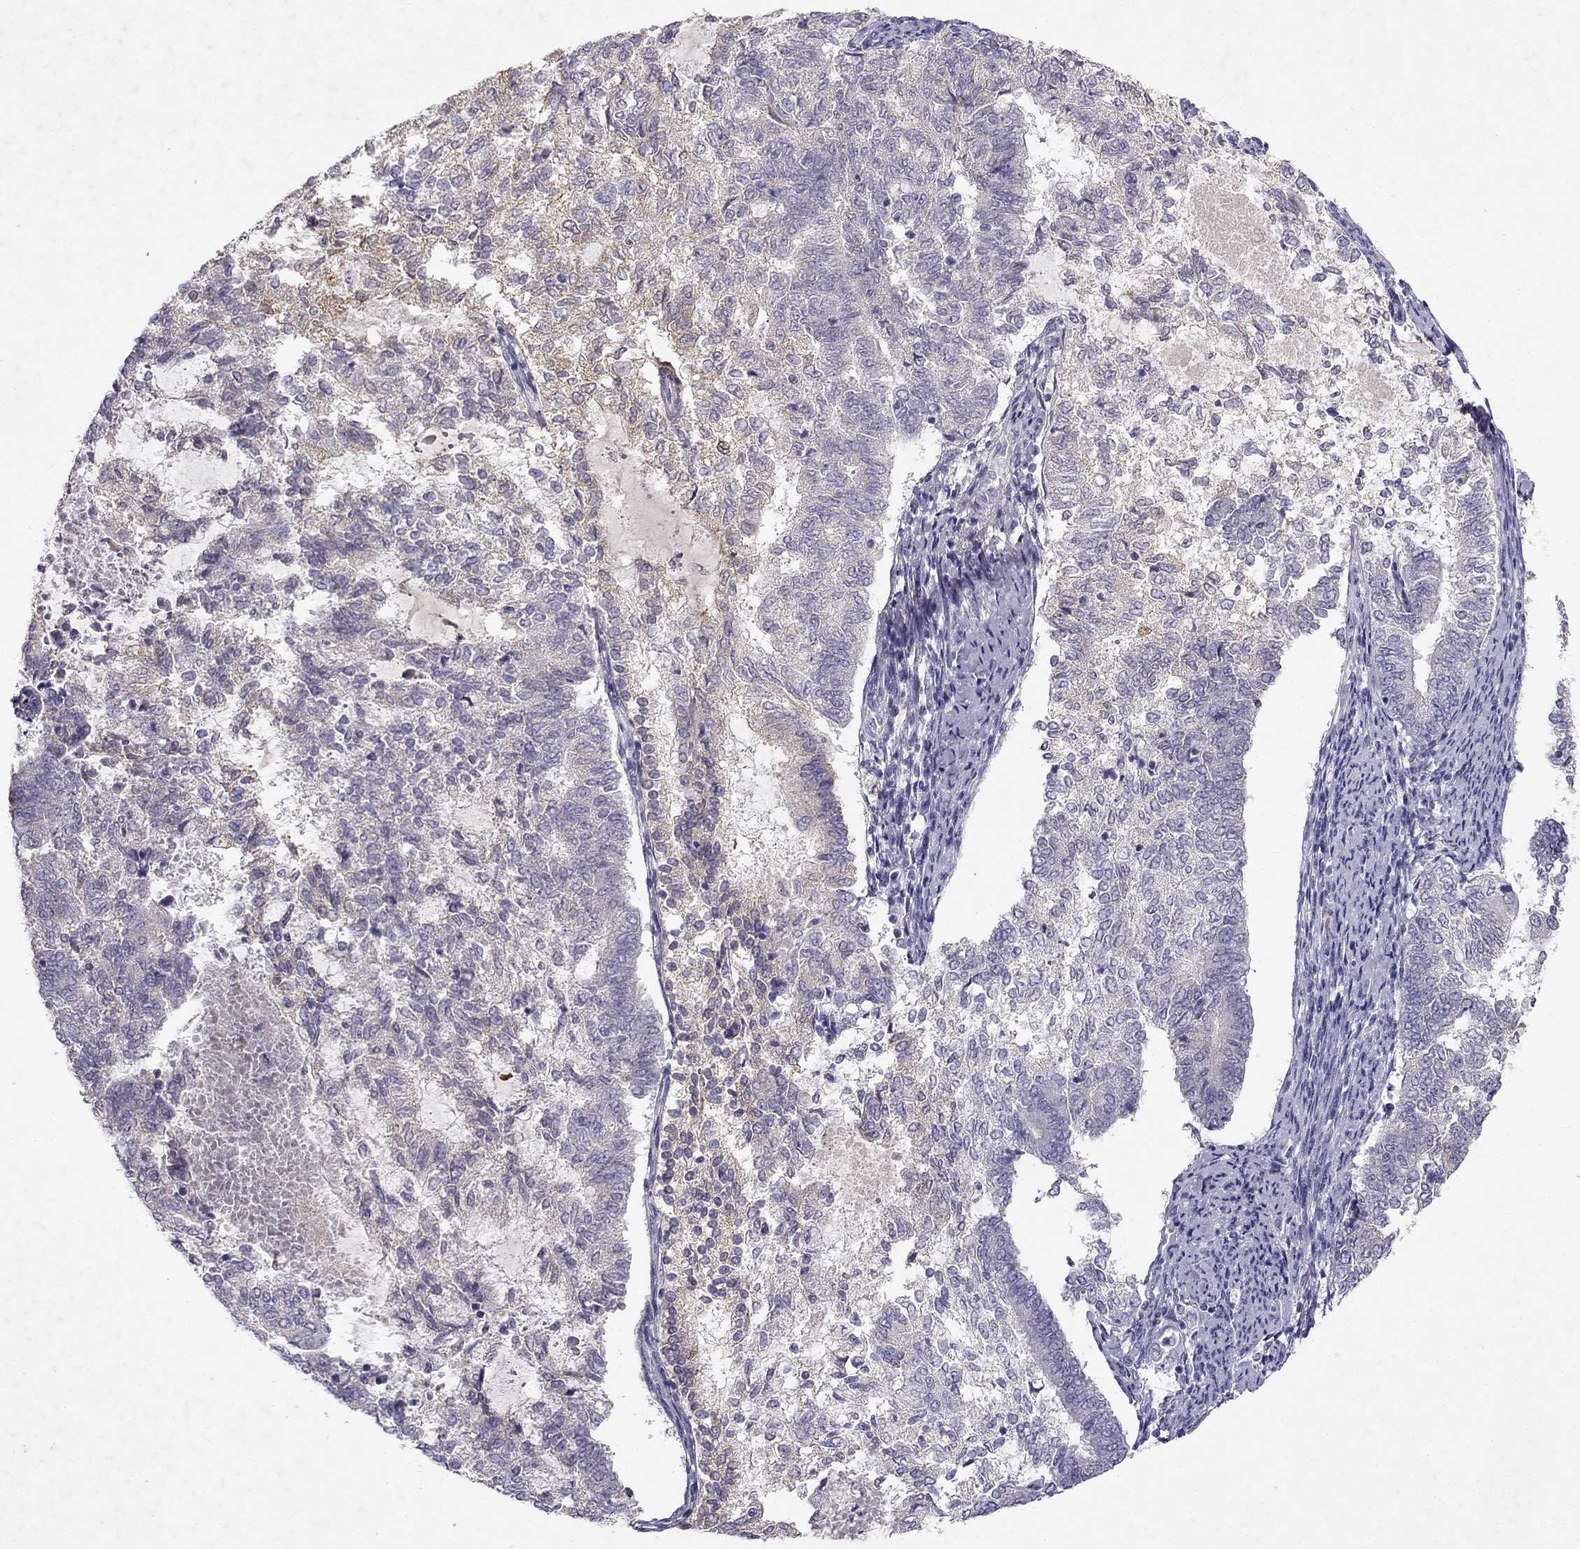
{"staining": {"intensity": "negative", "quantity": "none", "location": "none"}, "tissue": "endometrial cancer", "cell_type": "Tumor cells", "image_type": "cancer", "snomed": [{"axis": "morphology", "description": "Adenocarcinoma, NOS"}, {"axis": "topography", "description": "Endometrium"}], "caption": "This is an immunohistochemistry (IHC) photomicrograph of human endometrial cancer (adenocarcinoma). There is no staining in tumor cells.", "gene": "SLC6A4", "patient": {"sex": "female", "age": 65}}